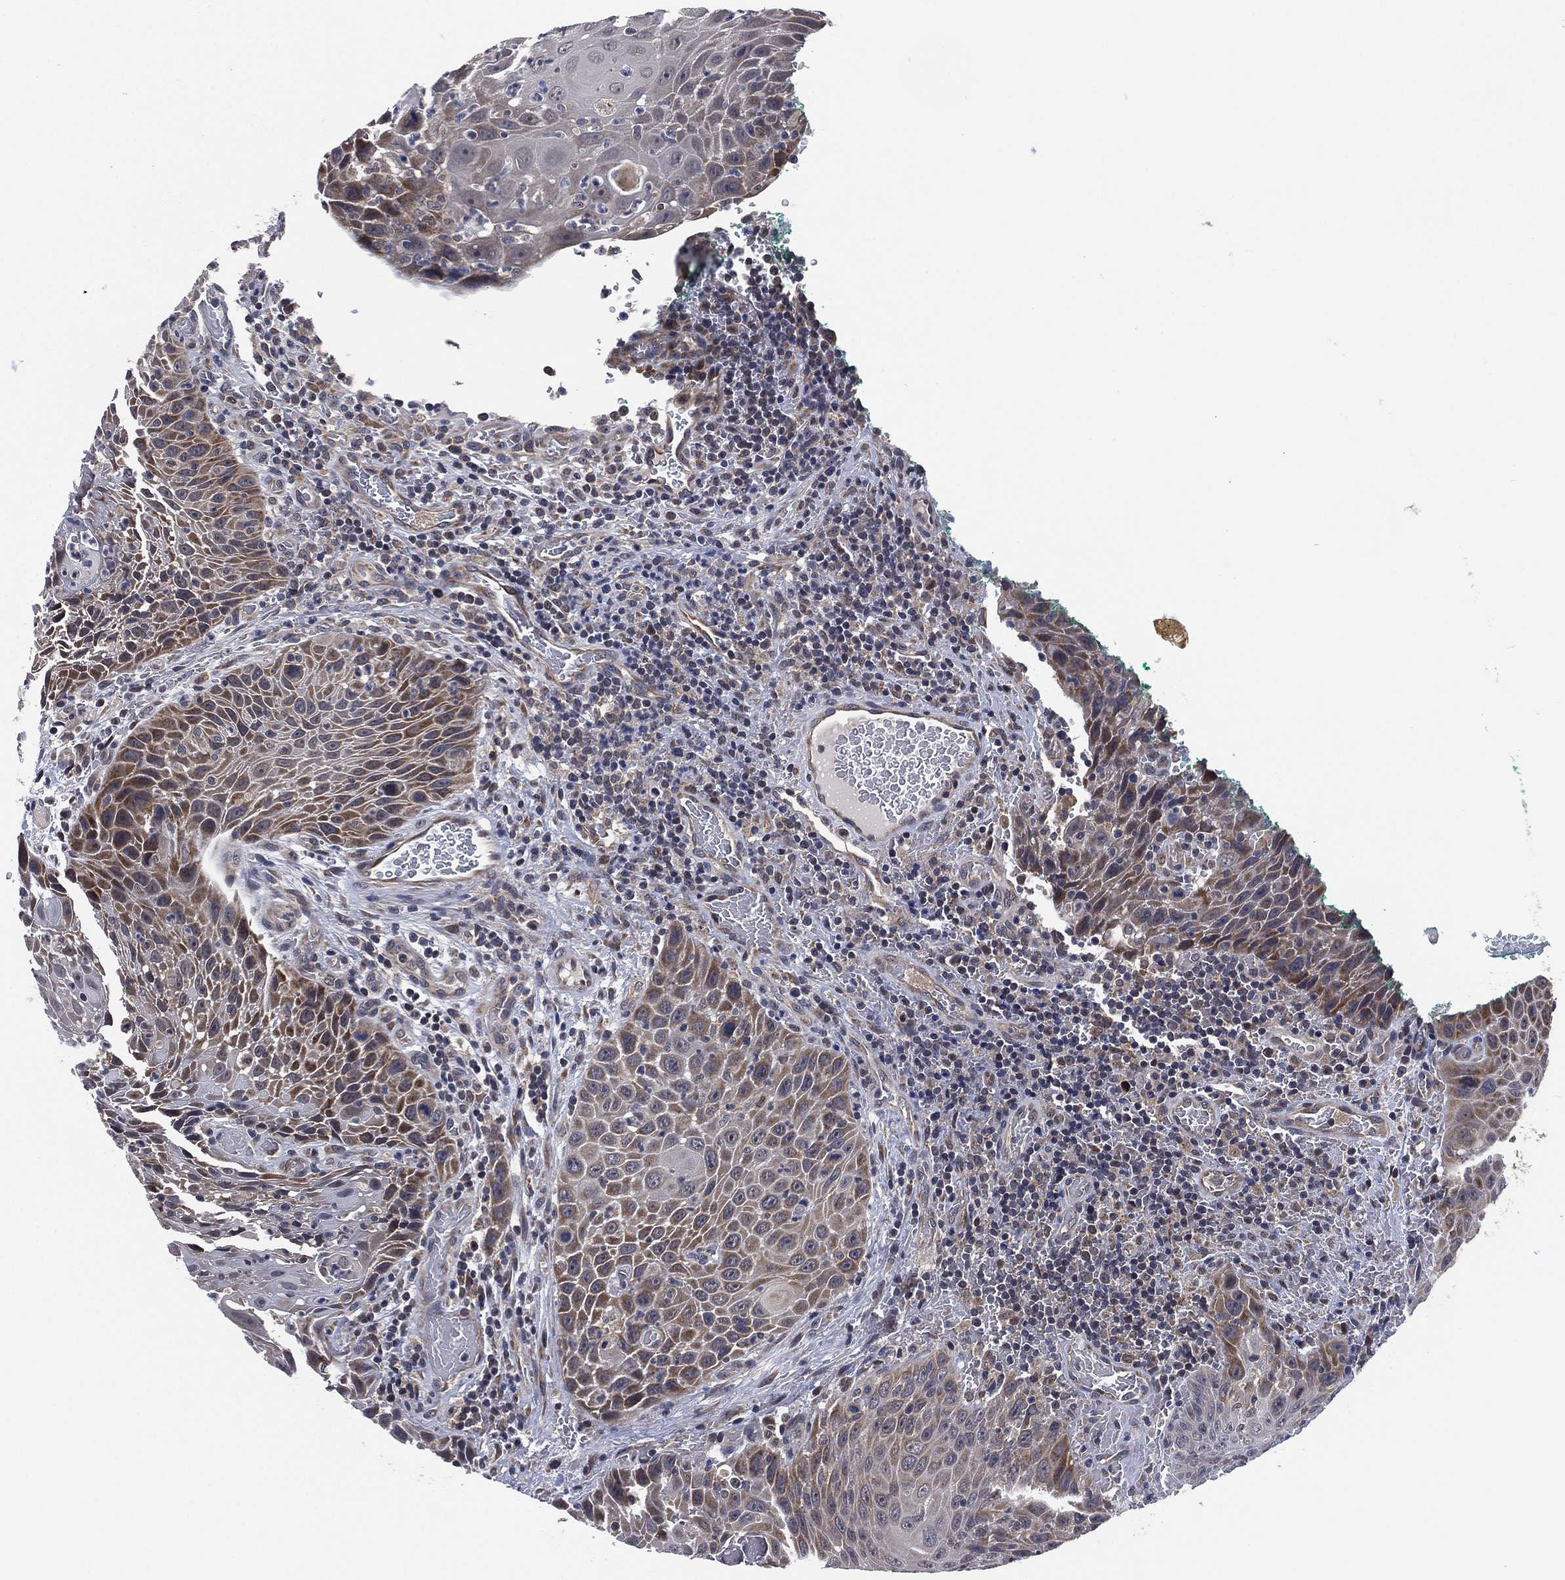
{"staining": {"intensity": "moderate", "quantity": "25%-75%", "location": "cytoplasmic/membranous"}, "tissue": "head and neck cancer", "cell_type": "Tumor cells", "image_type": "cancer", "snomed": [{"axis": "morphology", "description": "Squamous cell carcinoma, NOS"}, {"axis": "topography", "description": "Head-Neck"}], "caption": "This image demonstrates head and neck squamous cell carcinoma stained with IHC to label a protein in brown. The cytoplasmic/membranous of tumor cells show moderate positivity for the protein. Nuclei are counter-stained blue.", "gene": "SELENOO", "patient": {"sex": "male", "age": 69}}